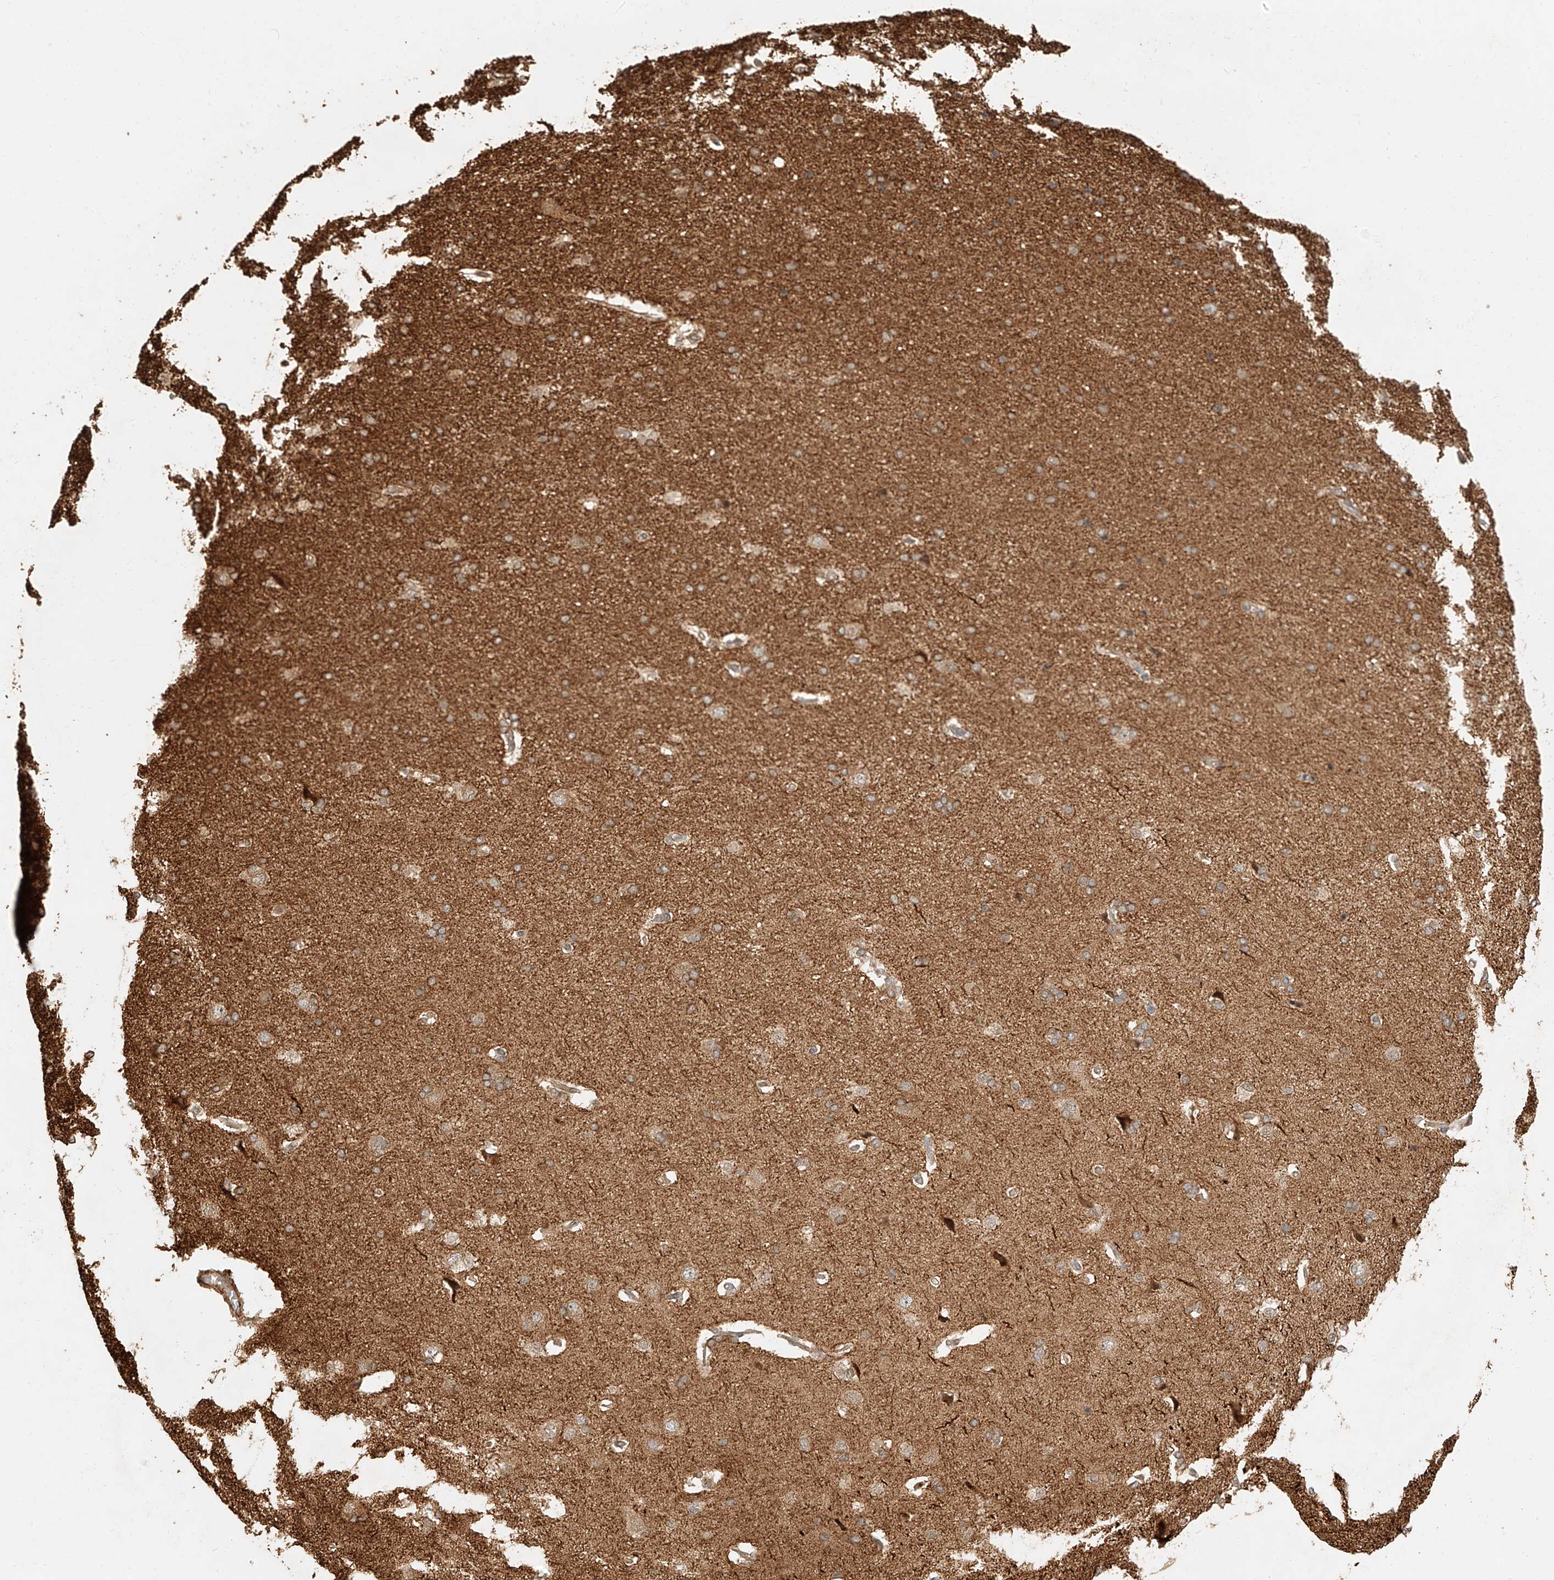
{"staining": {"intensity": "negative", "quantity": "none", "location": "none"}, "tissue": "cerebral cortex", "cell_type": "Endothelial cells", "image_type": "normal", "snomed": [{"axis": "morphology", "description": "Normal tissue, NOS"}, {"axis": "topography", "description": "Cerebral cortex"}], "caption": "Immunohistochemistry (IHC) histopathology image of unremarkable cerebral cortex: cerebral cortex stained with DAB (3,3'-diaminobenzidine) displays no significant protein positivity in endothelial cells.", "gene": "NAP1L1", "patient": {"sex": "male", "age": 62}}